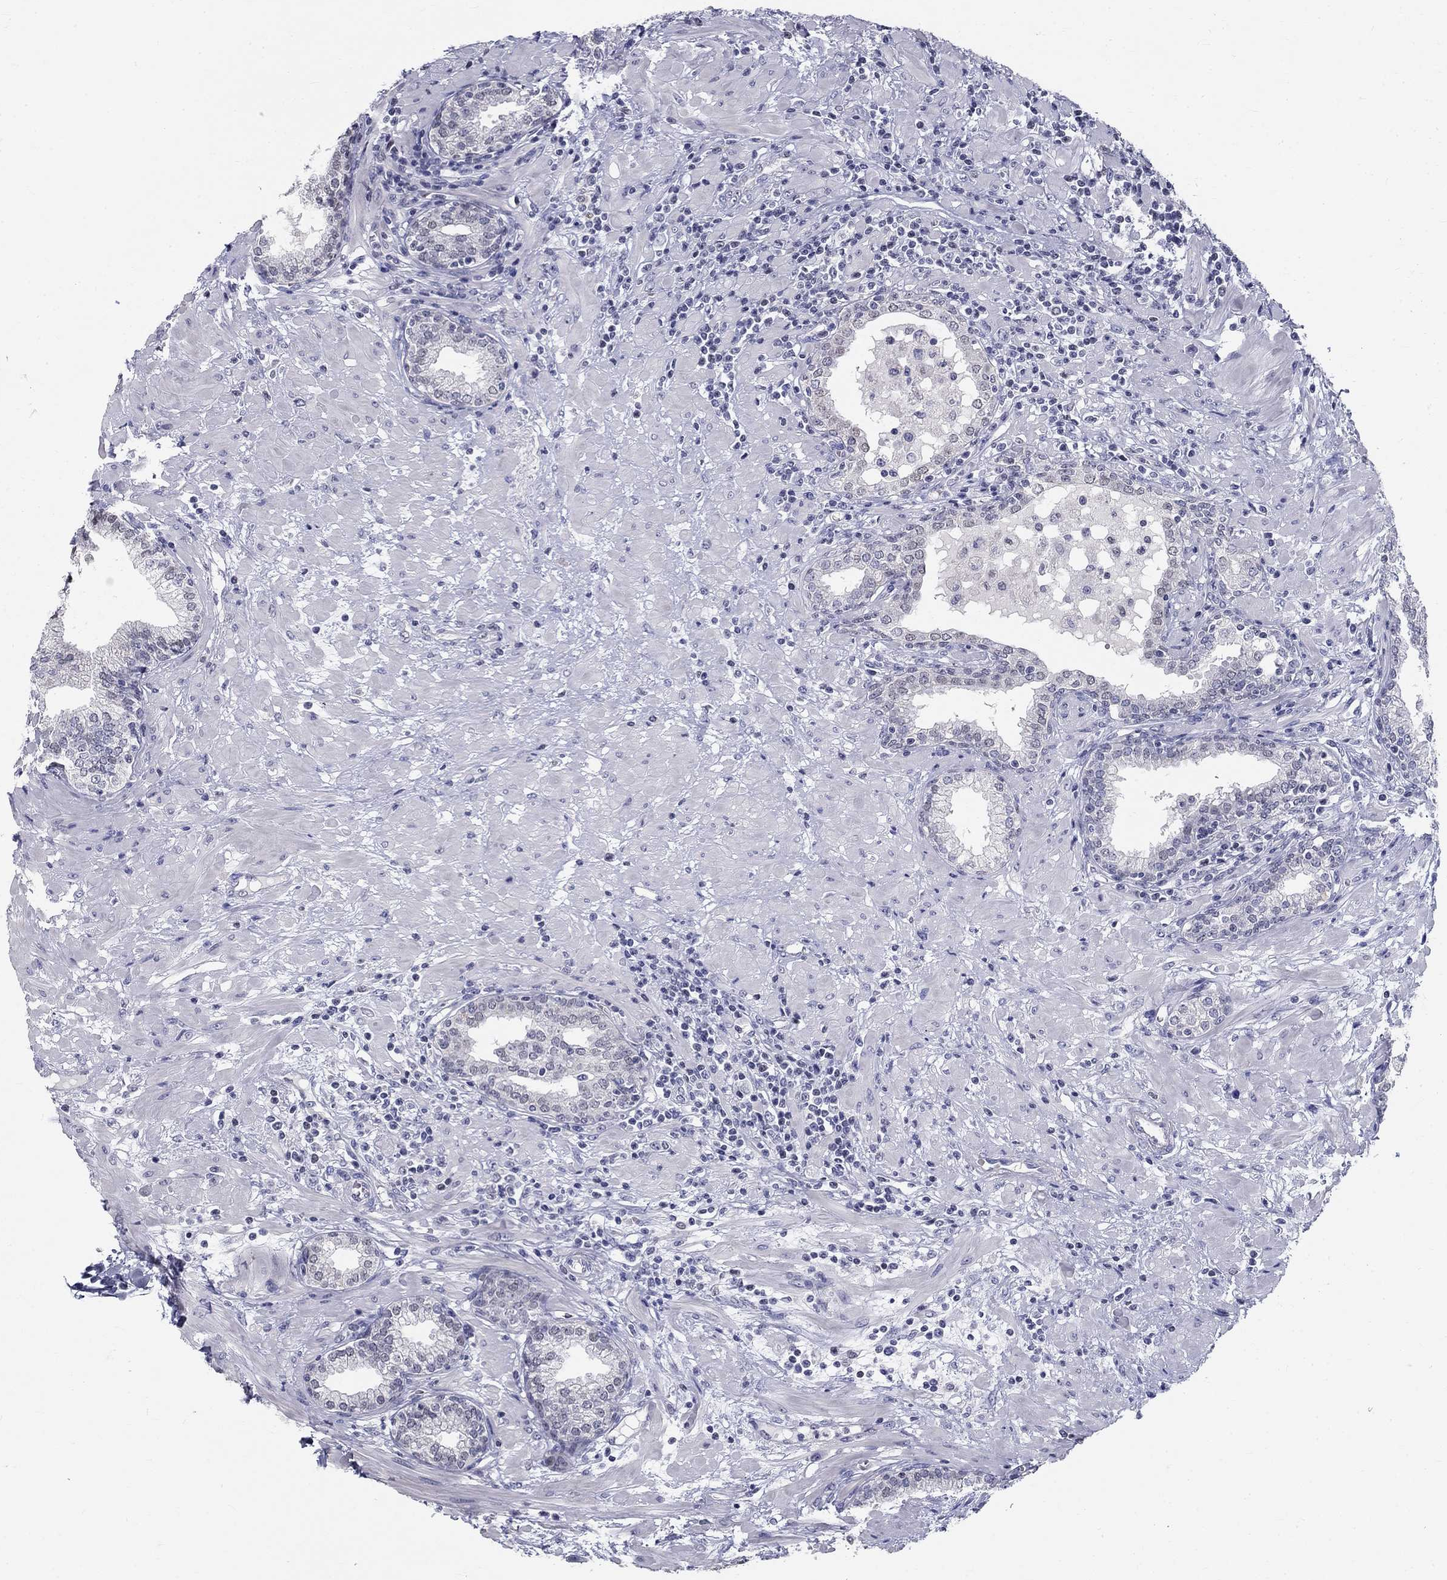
{"staining": {"intensity": "negative", "quantity": "none", "location": "none"}, "tissue": "prostate", "cell_type": "Glandular cells", "image_type": "normal", "snomed": [{"axis": "morphology", "description": "Normal tissue, NOS"}, {"axis": "topography", "description": "Prostate"}], "caption": "Glandular cells are negative for brown protein staining in benign prostate. (IHC, brightfield microscopy, high magnification).", "gene": "ENSG00000290147", "patient": {"sex": "male", "age": 64}}